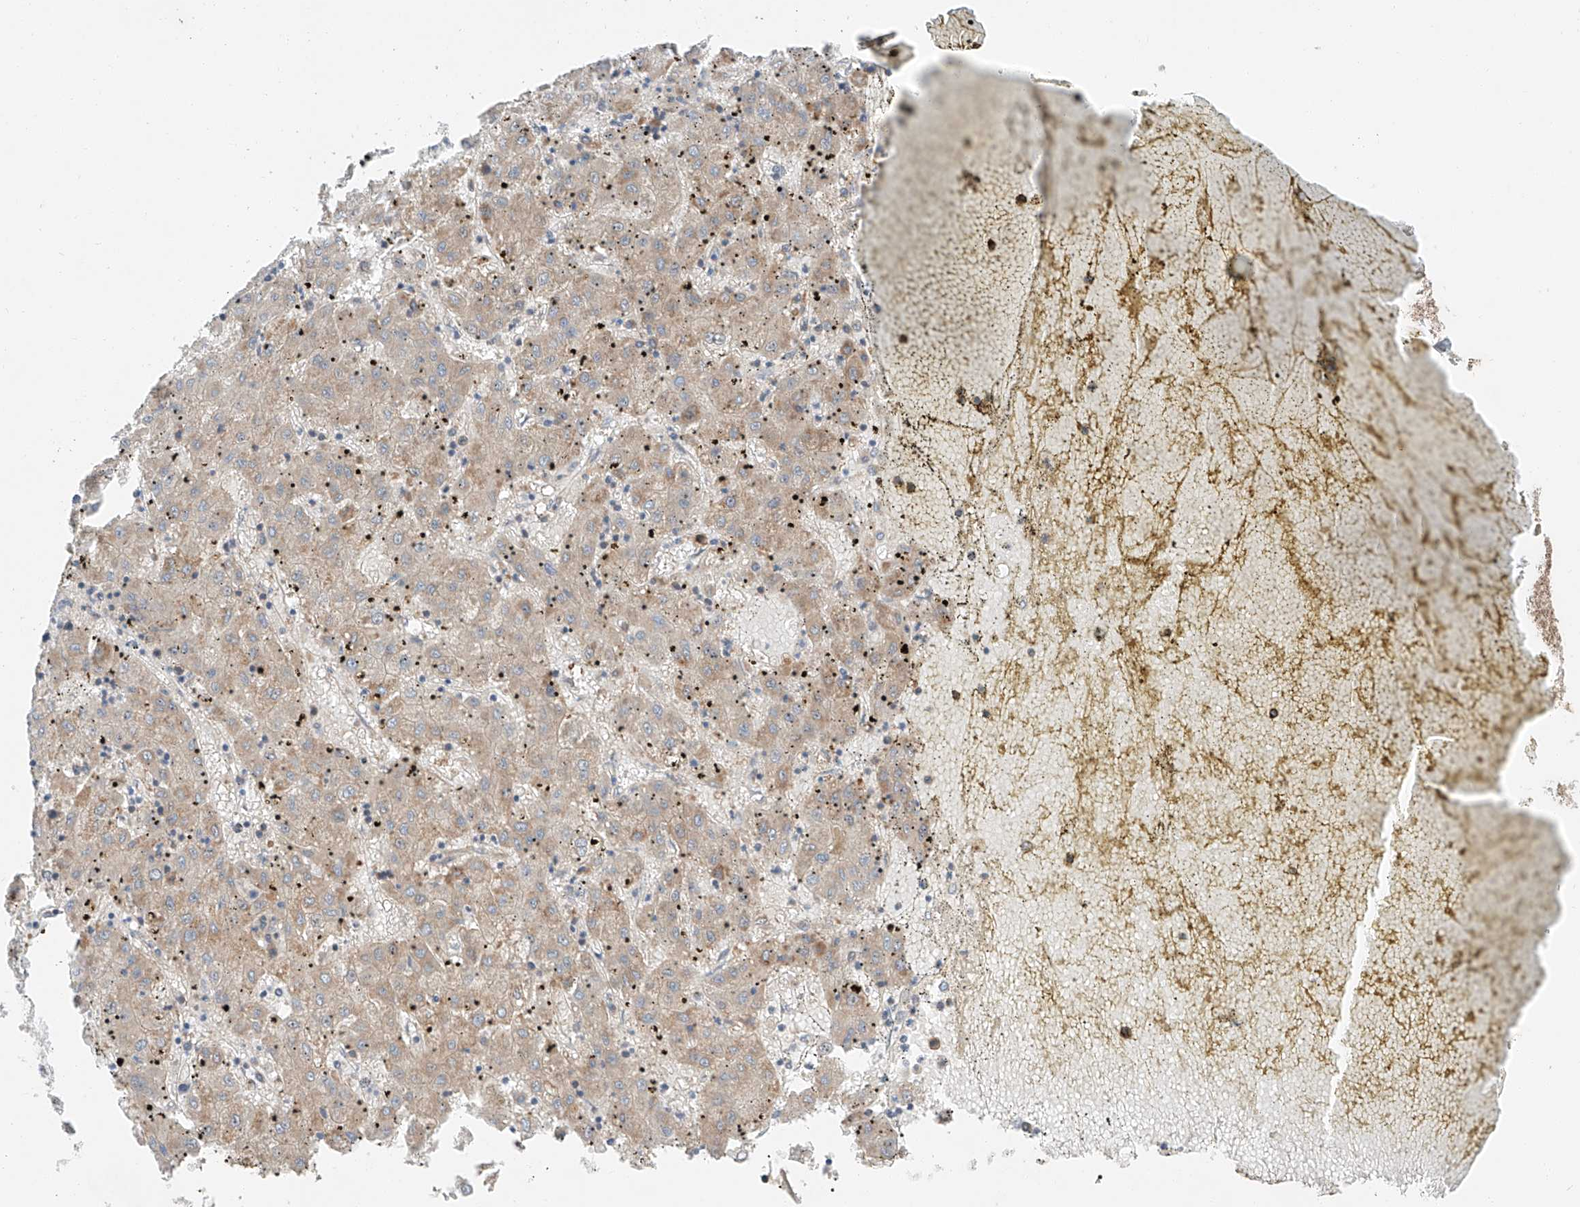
{"staining": {"intensity": "weak", "quantity": "25%-75%", "location": "cytoplasmic/membranous"}, "tissue": "liver cancer", "cell_type": "Tumor cells", "image_type": "cancer", "snomed": [{"axis": "morphology", "description": "Carcinoma, Hepatocellular, NOS"}, {"axis": "topography", "description": "Liver"}], "caption": "There is low levels of weak cytoplasmic/membranous positivity in tumor cells of liver cancer (hepatocellular carcinoma), as demonstrated by immunohistochemical staining (brown color).", "gene": "RUSC1", "patient": {"sex": "male", "age": 72}}